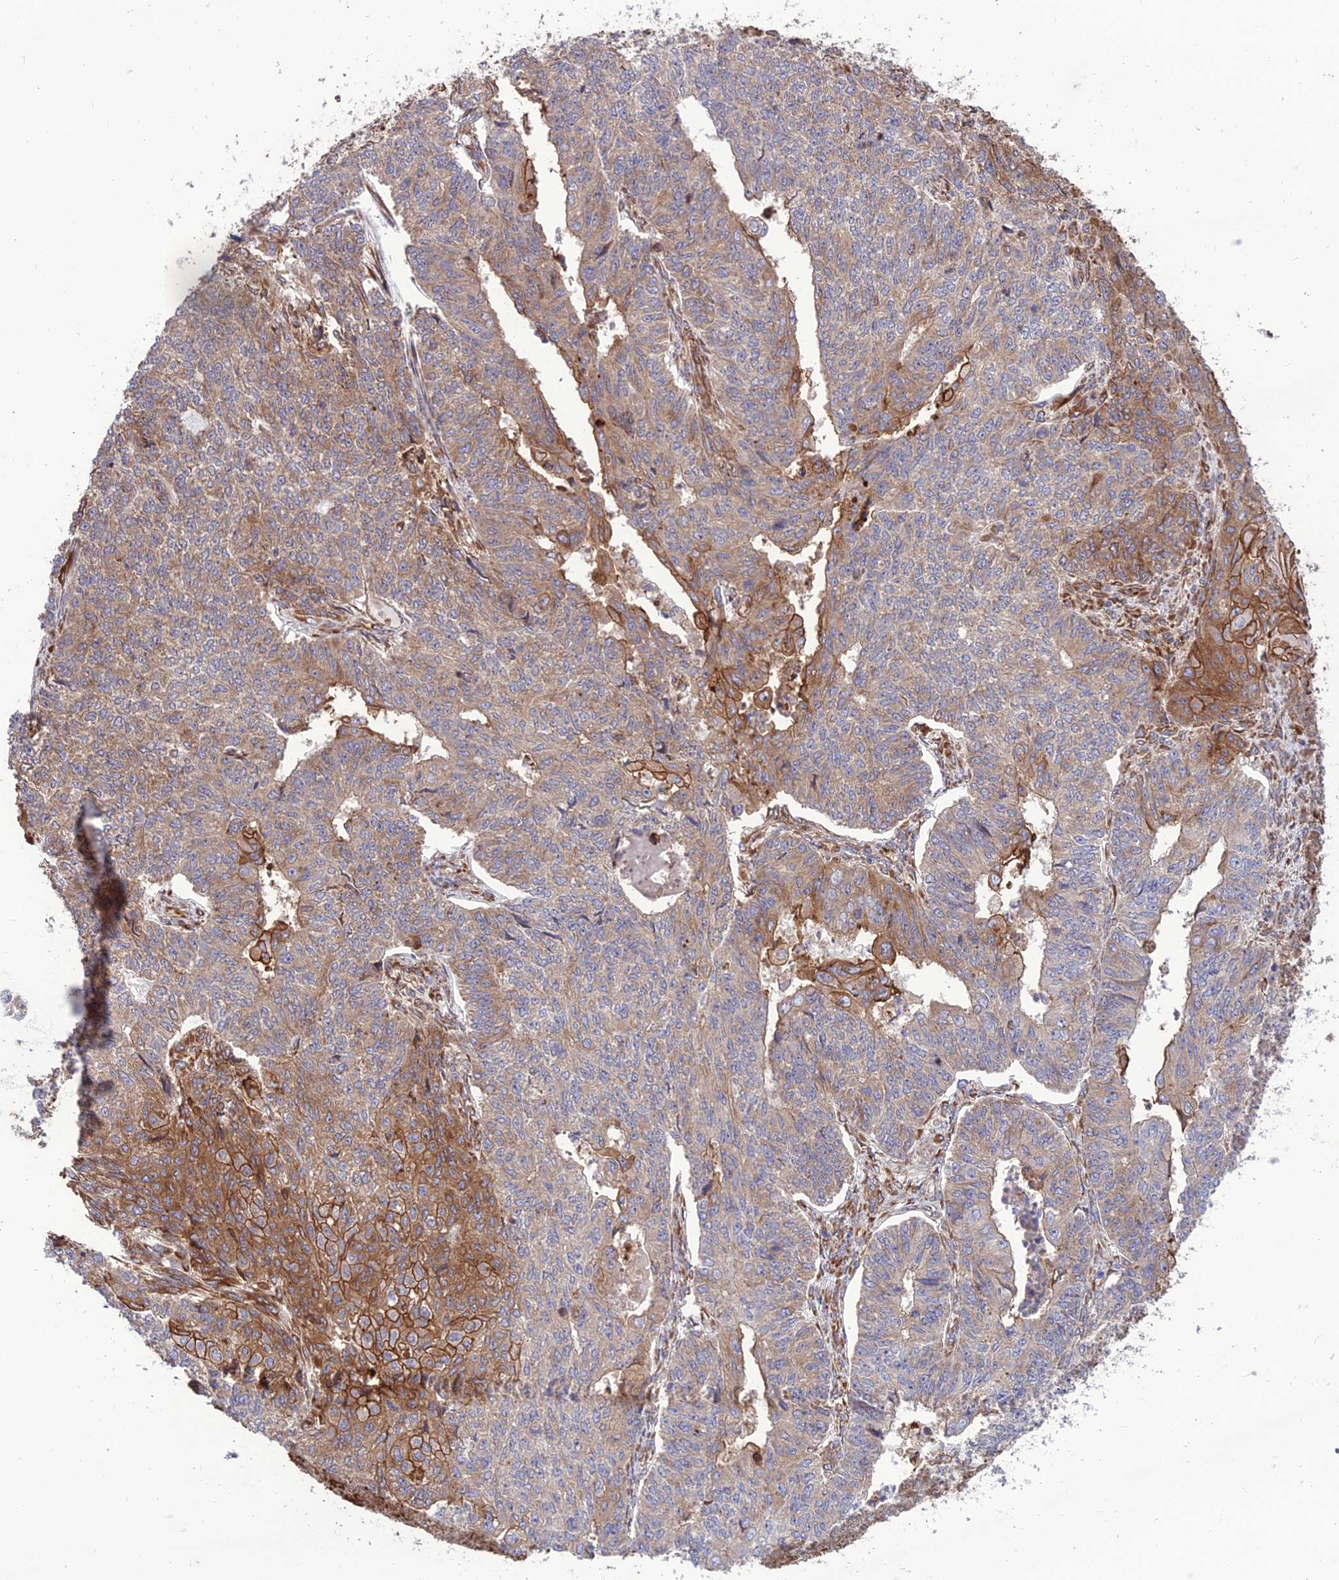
{"staining": {"intensity": "moderate", "quantity": "25%-75%", "location": "cytoplasmic/membranous"}, "tissue": "endometrial cancer", "cell_type": "Tumor cells", "image_type": "cancer", "snomed": [{"axis": "morphology", "description": "Adenocarcinoma, NOS"}, {"axis": "topography", "description": "Endometrium"}], "caption": "Moderate cytoplasmic/membranous expression is seen in about 25%-75% of tumor cells in adenocarcinoma (endometrial).", "gene": "CRTAP", "patient": {"sex": "female", "age": 32}}